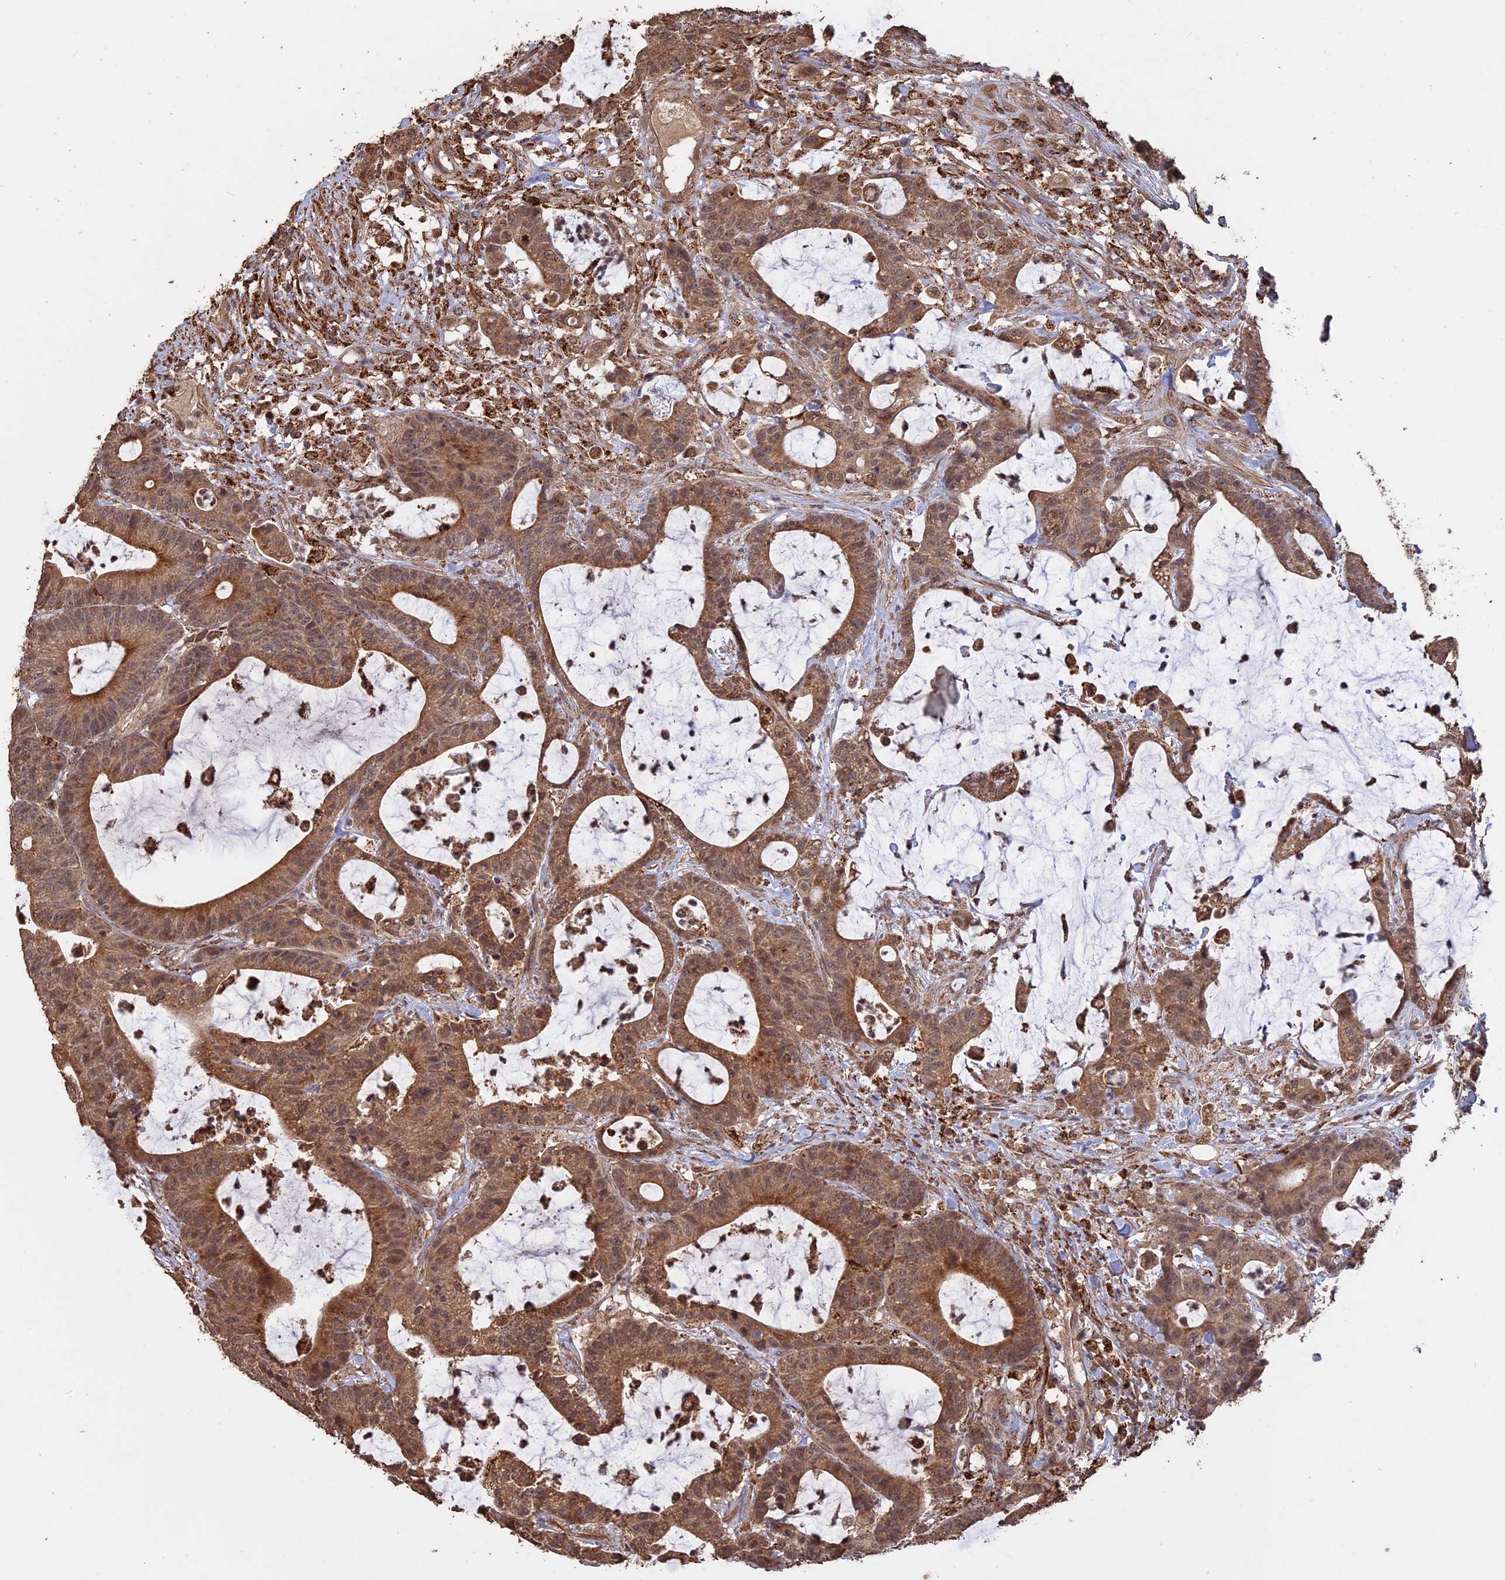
{"staining": {"intensity": "moderate", "quantity": ">75%", "location": "cytoplasmic/membranous,nuclear"}, "tissue": "colorectal cancer", "cell_type": "Tumor cells", "image_type": "cancer", "snomed": [{"axis": "morphology", "description": "Adenocarcinoma, NOS"}, {"axis": "topography", "description": "Colon"}], "caption": "The micrograph shows staining of adenocarcinoma (colorectal), revealing moderate cytoplasmic/membranous and nuclear protein expression (brown color) within tumor cells.", "gene": "FAM210B", "patient": {"sex": "female", "age": 84}}